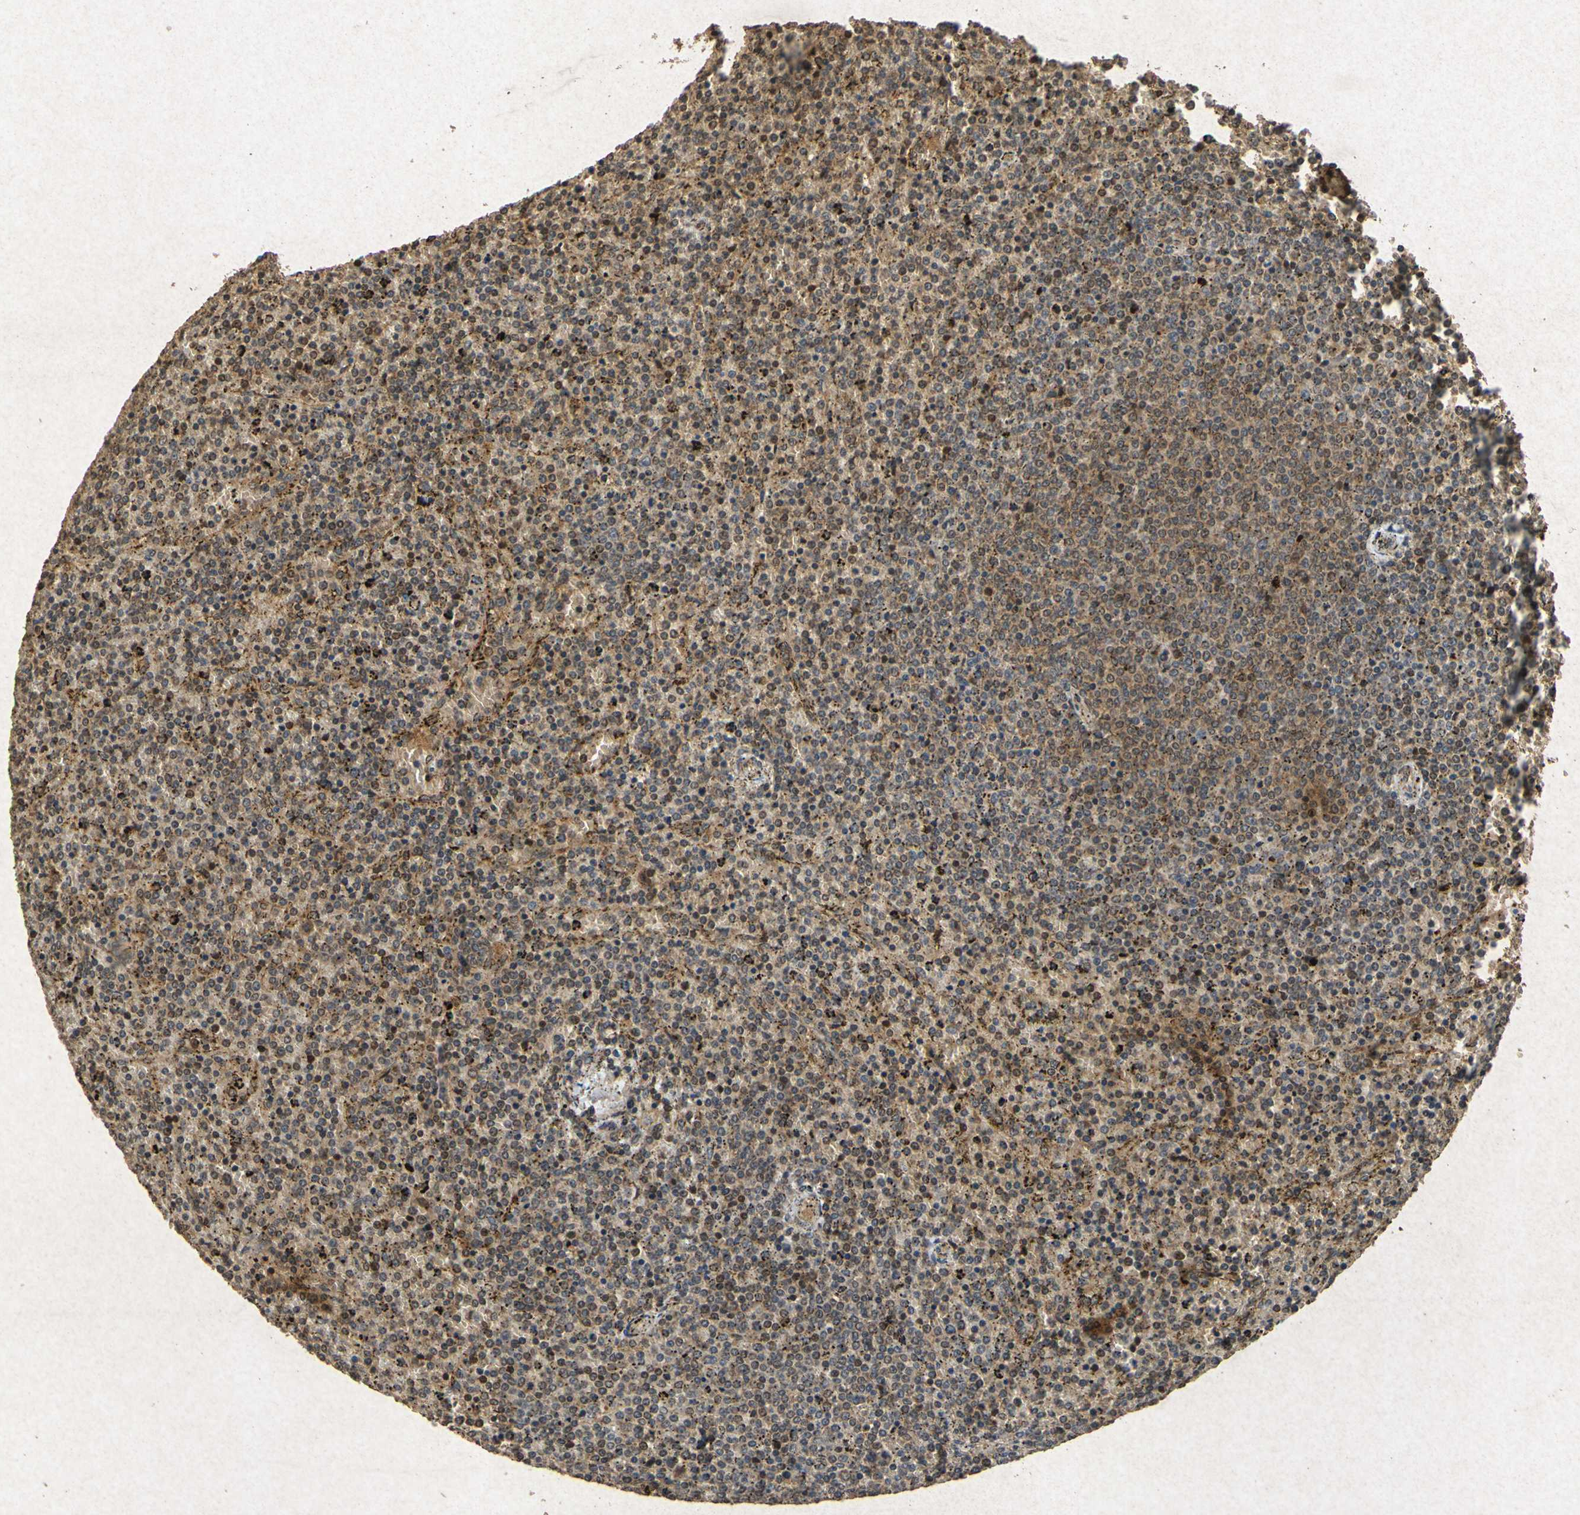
{"staining": {"intensity": "moderate", "quantity": ">75%", "location": "cytoplasmic/membranous"}, "tissue": "lymphoma", "cell_type": "Tumor cells", "image_type": "cancer", "snomed": [{"axis": "morphology", "description": "Malignant lymphoma, non-Hodgkin's type, Low grade"}, {"axis": "topography", "description": "Spleen"}], "caption": "Malignant lymphoma, non-Hodgkin's type (low-grade) stained for a protein (brown) exhibits moderate cytoplasmic/membranous positive staining in approximately >75% of tumor cells.", "gene": "ATP6V1H", "patient": {"sex": "female", "age": 77}}